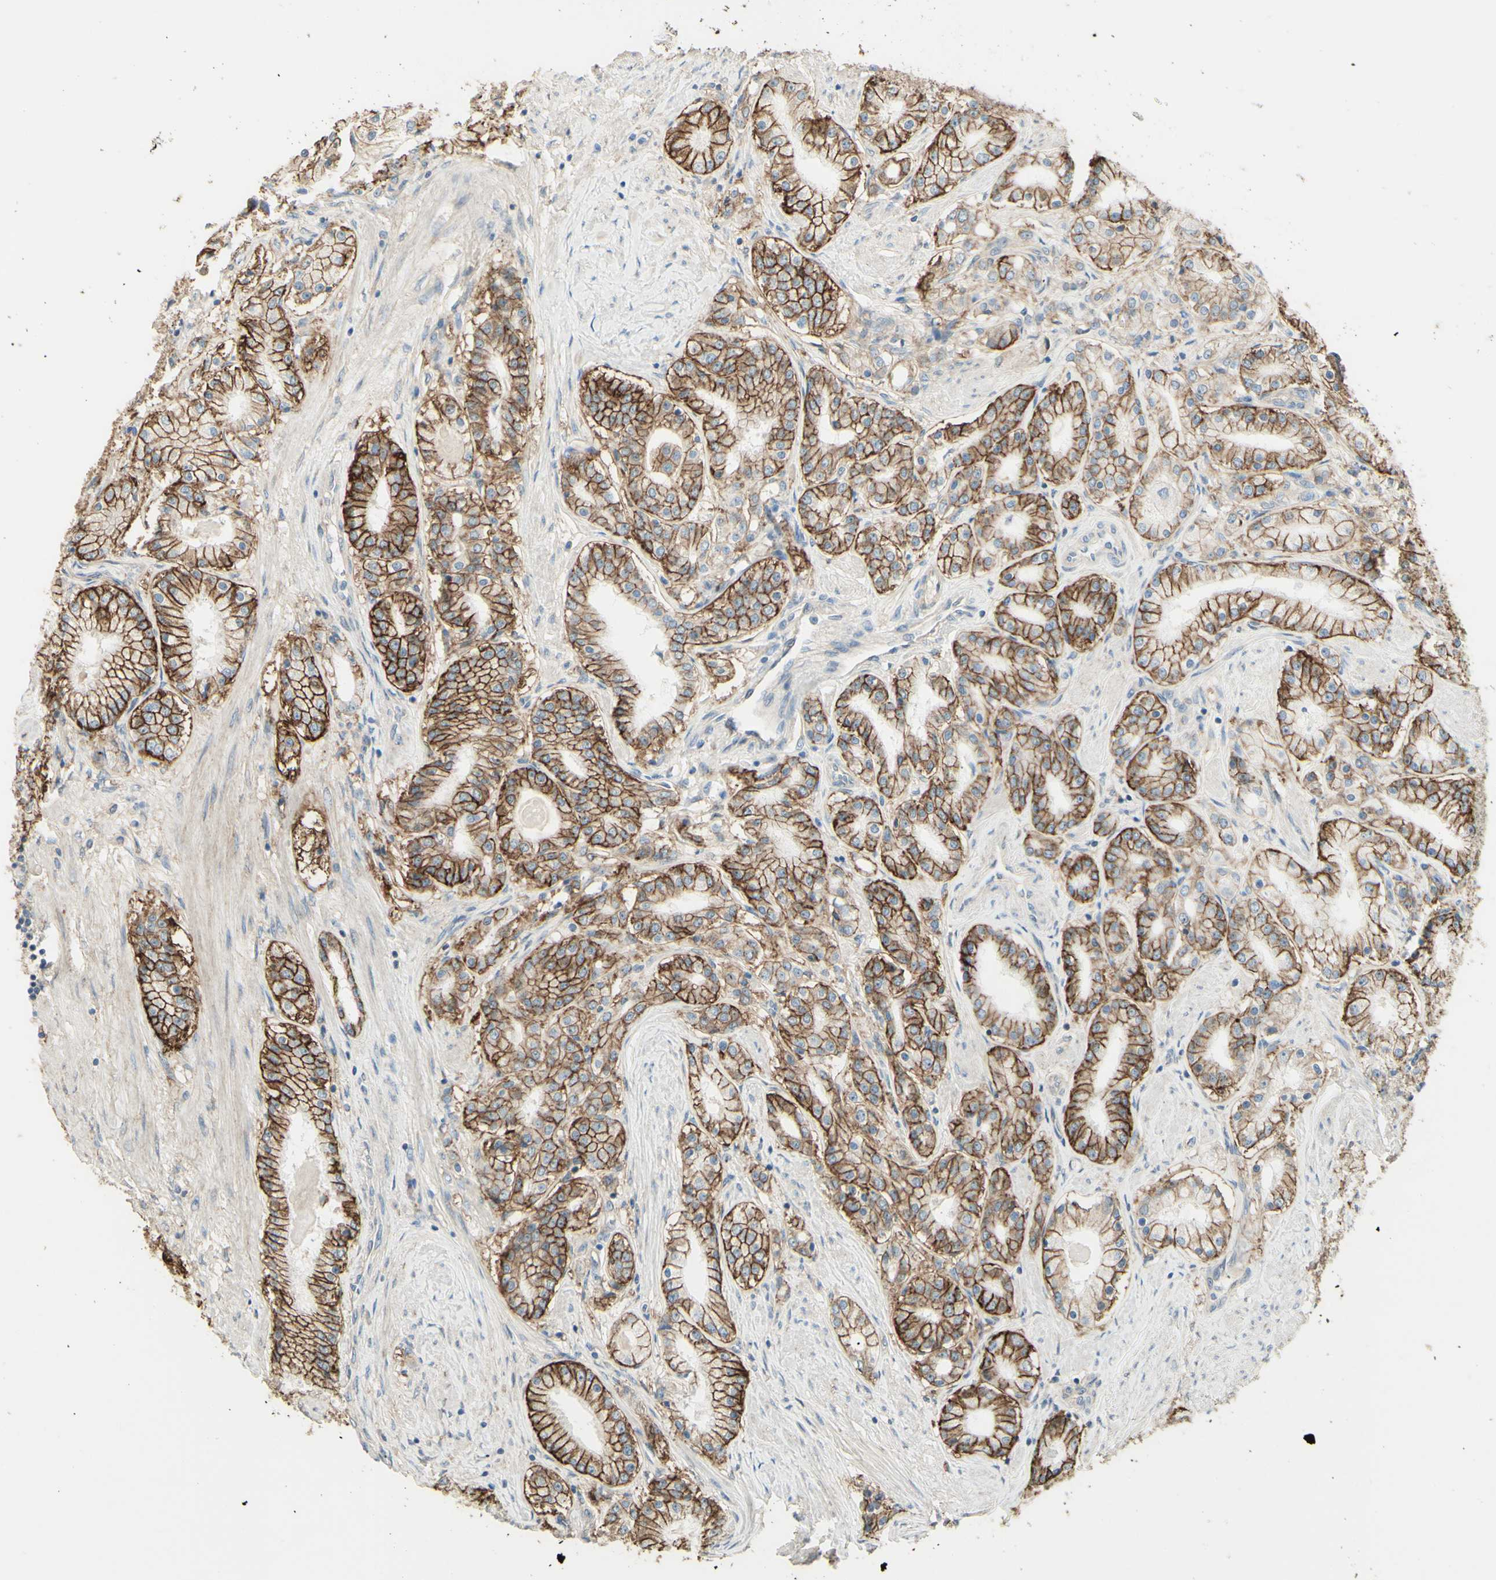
{"staining": {"intensity": "moderate", "quantity": ">75%", "location": "cytoplasmic/membranous"}, "tissue": "prostate cancer", "cell_type": "Tumor cells", "image_type": "cancer", "snomed": [{"axis": "morphology", "description": "Adenocarcinoma, Low grade"}, {"axis": "topography", "description": "Prostate"}], "caption": "A brown stain shows moderate cytoplasmic/membranous expression of a protein in human low-grade adenocarcinoma (prostate) tumor cells. (Stains: DAB in brown, nuclei in blue, Microscopy: brightfield microscopy at high magnification).", "gene": "RNF149", "patient": {"sex": "male", "age": 63}}